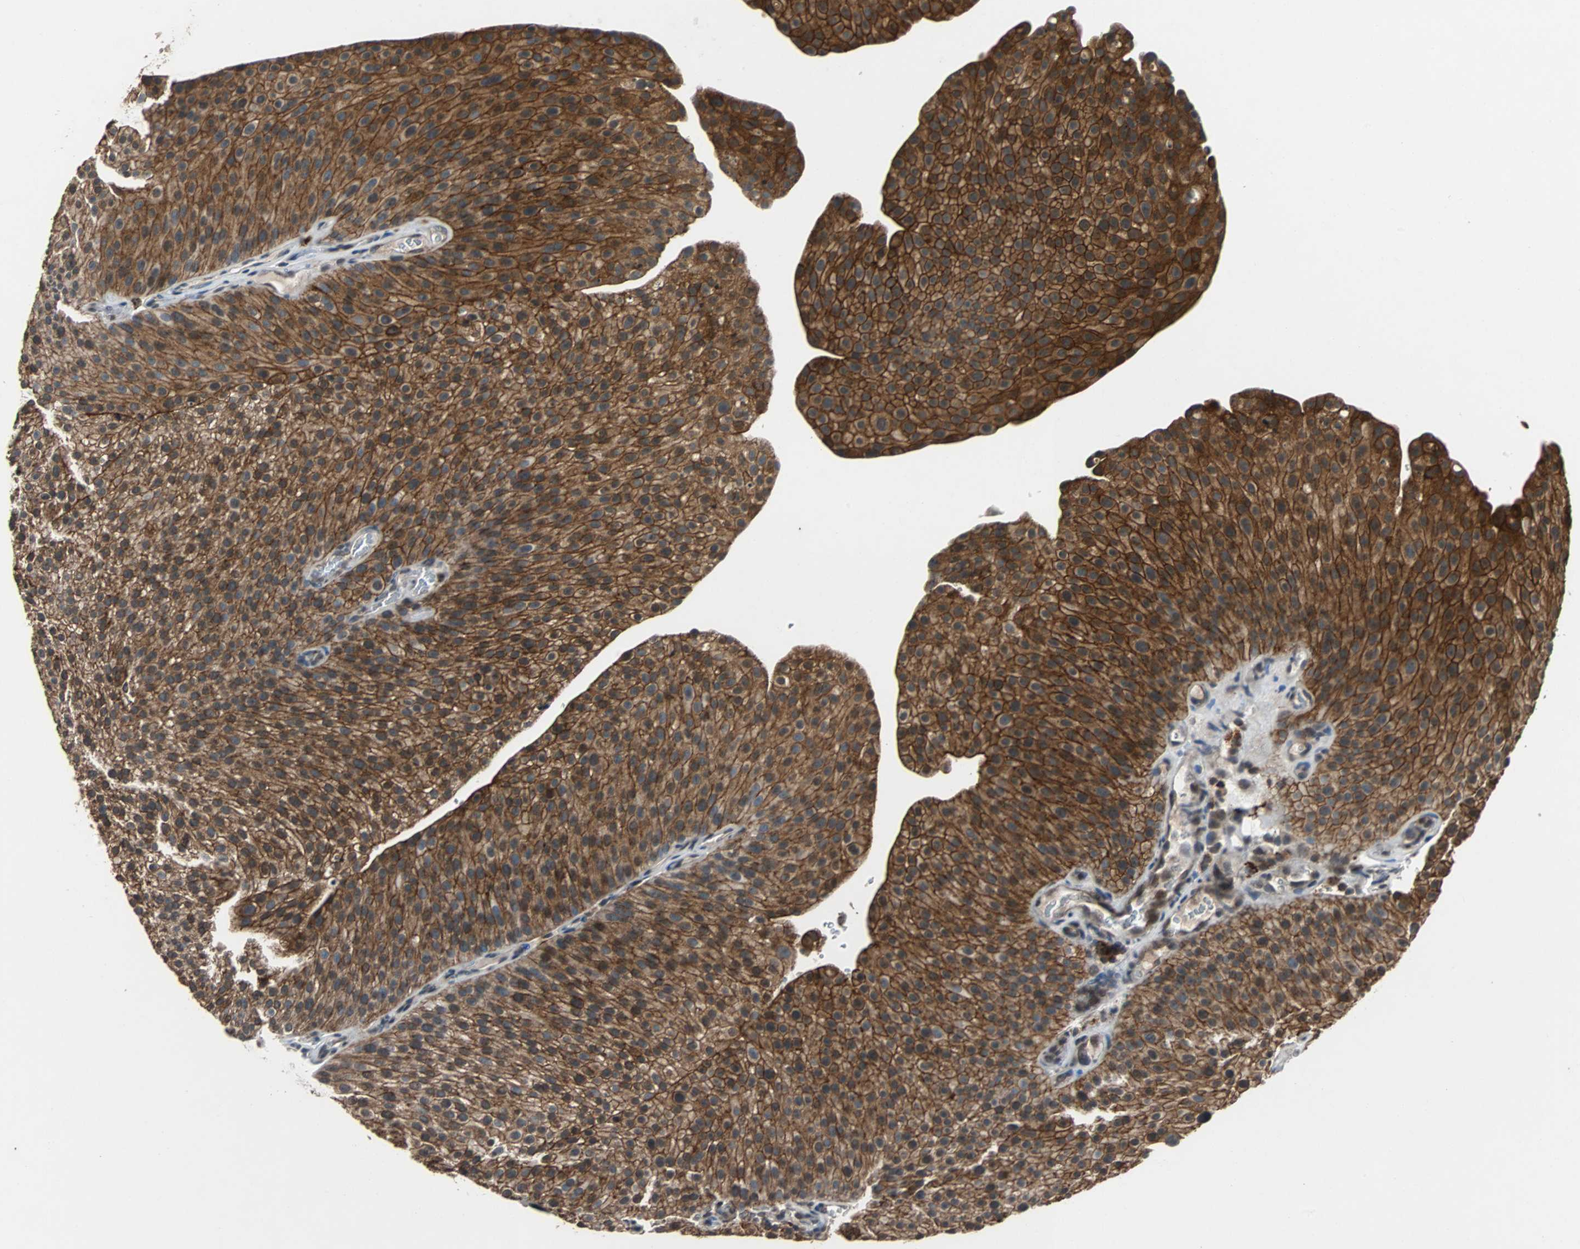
{"staining": {"intensity": "strong", "quantity": ">75%", "location": "cytoplasmic/membranous"}, "tissue": "urothelial cancer", "cell_type": "Tumor cells", "image_type": "cancer", "snomed": [{"axis": "morphology", "description": "Urothelial carcinoma, Low grade"}, {"axis": "topography", "description": "Smooth muscle"}, {"axis": "topography", "description": "Urinary bladder"}], "caption": "High-magnification brightfield microscopy of urothelial carcinoma (low-grade) stained with DAB (brown) and counterstained with hematoxylin (blue). tumor cells exhibit strong cytoplasmic/membranous staining is seen in approximately>75% of cells.", "gene": "LSR", "patient": {"sex": "male", "age": 60}}